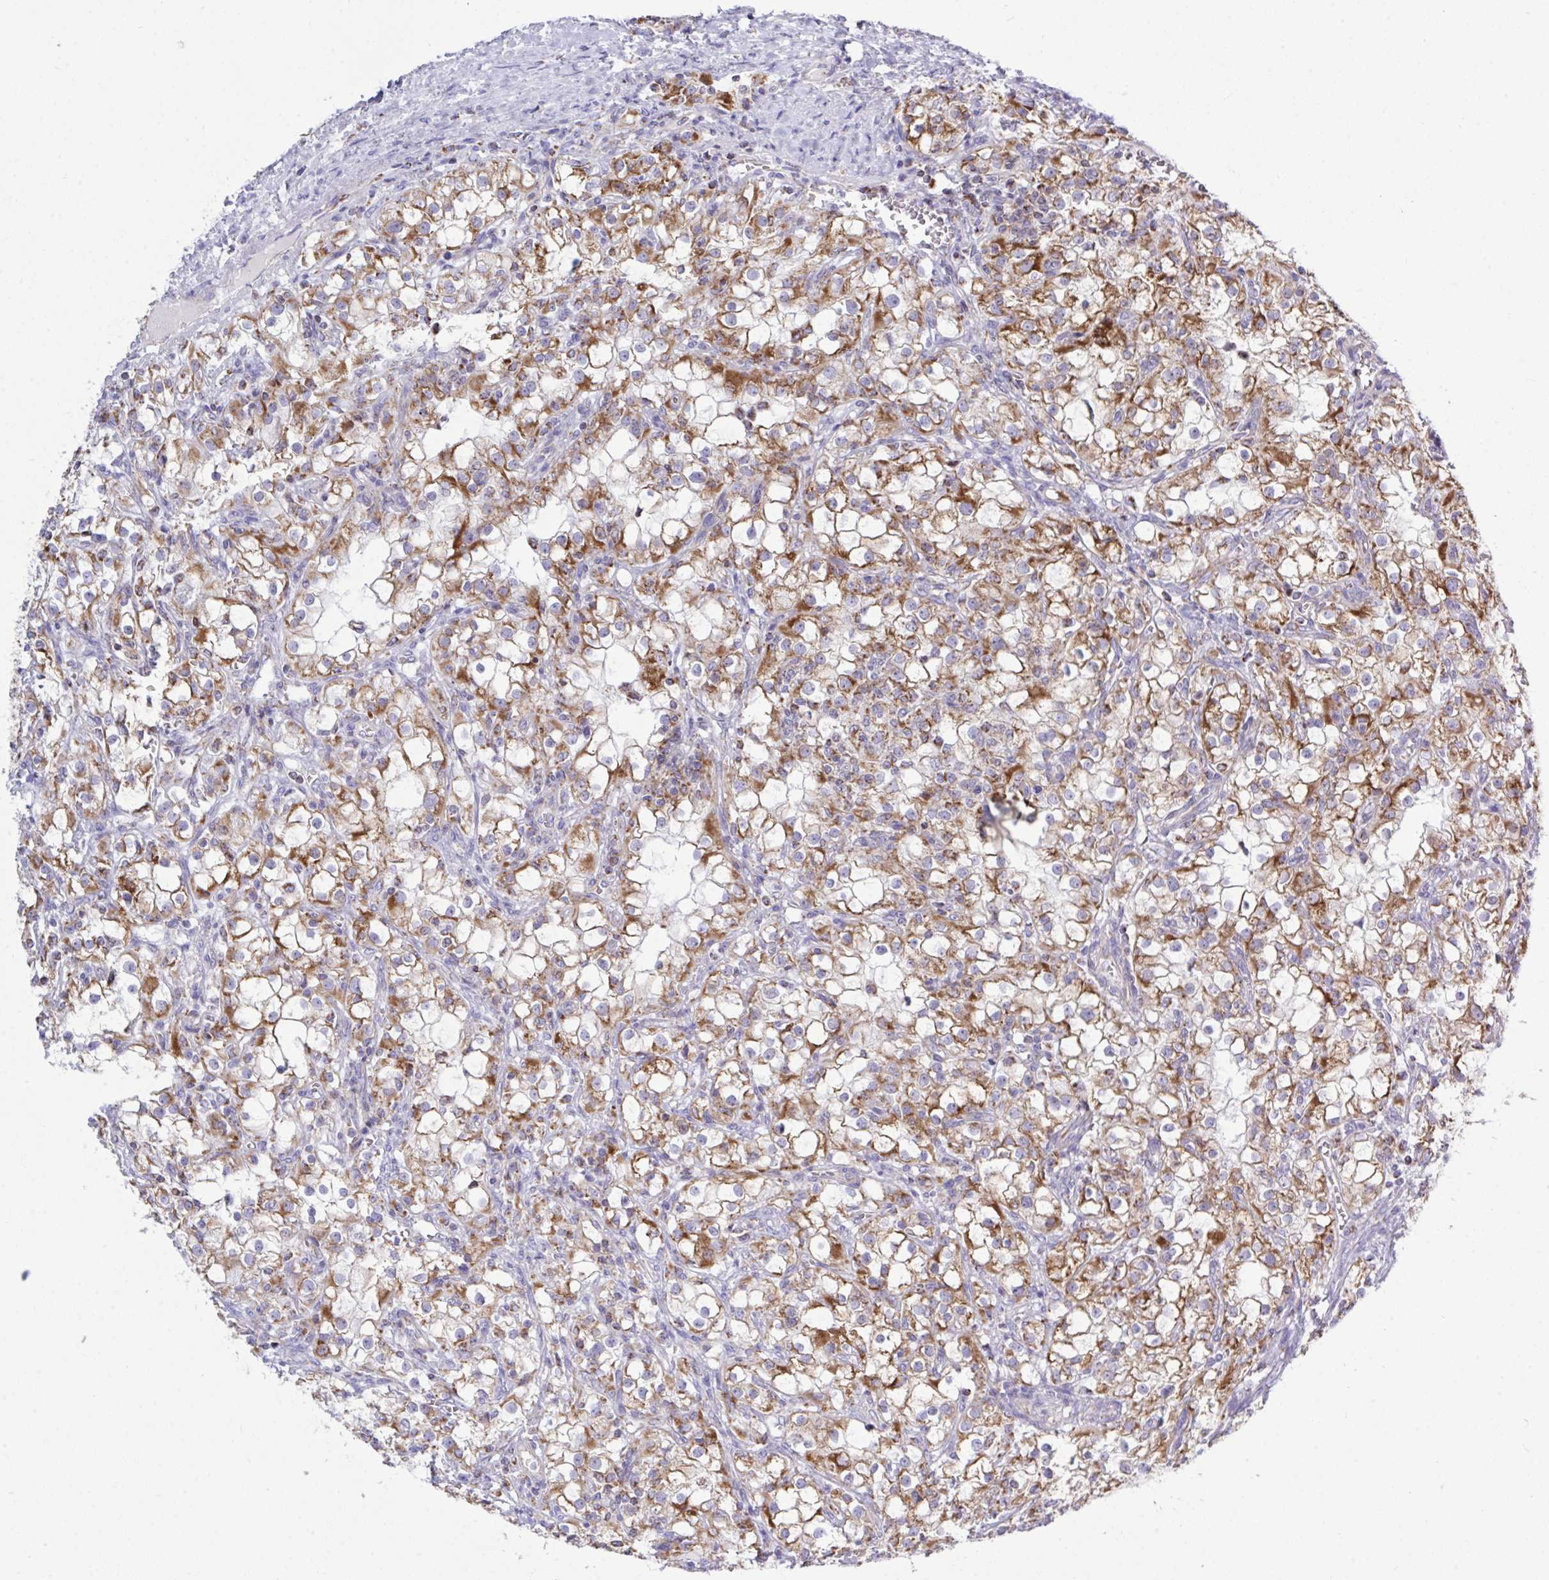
{"staining": {"intensity": "moderate", "quantity": "25%-75%", "location": "cytoplasmic/membranous"}, "tissue": "renal cancer", "cell_type": "Tumor cells", "image_type": "cancer", "snomed": [{"axis": "morphology", "description": "Adenocarcinoma, NOS"}, {"axis": "topography", "description": "Kidney"}], "caption": "Protein expression analysis of human renal cancer (adenocarcinoma) reveals moderate cytoplasmic/membranous staining in about 25%-75% of tumor cells.", "gene": "HSPE1", "patient": {"sex": "female", "age": 74}}